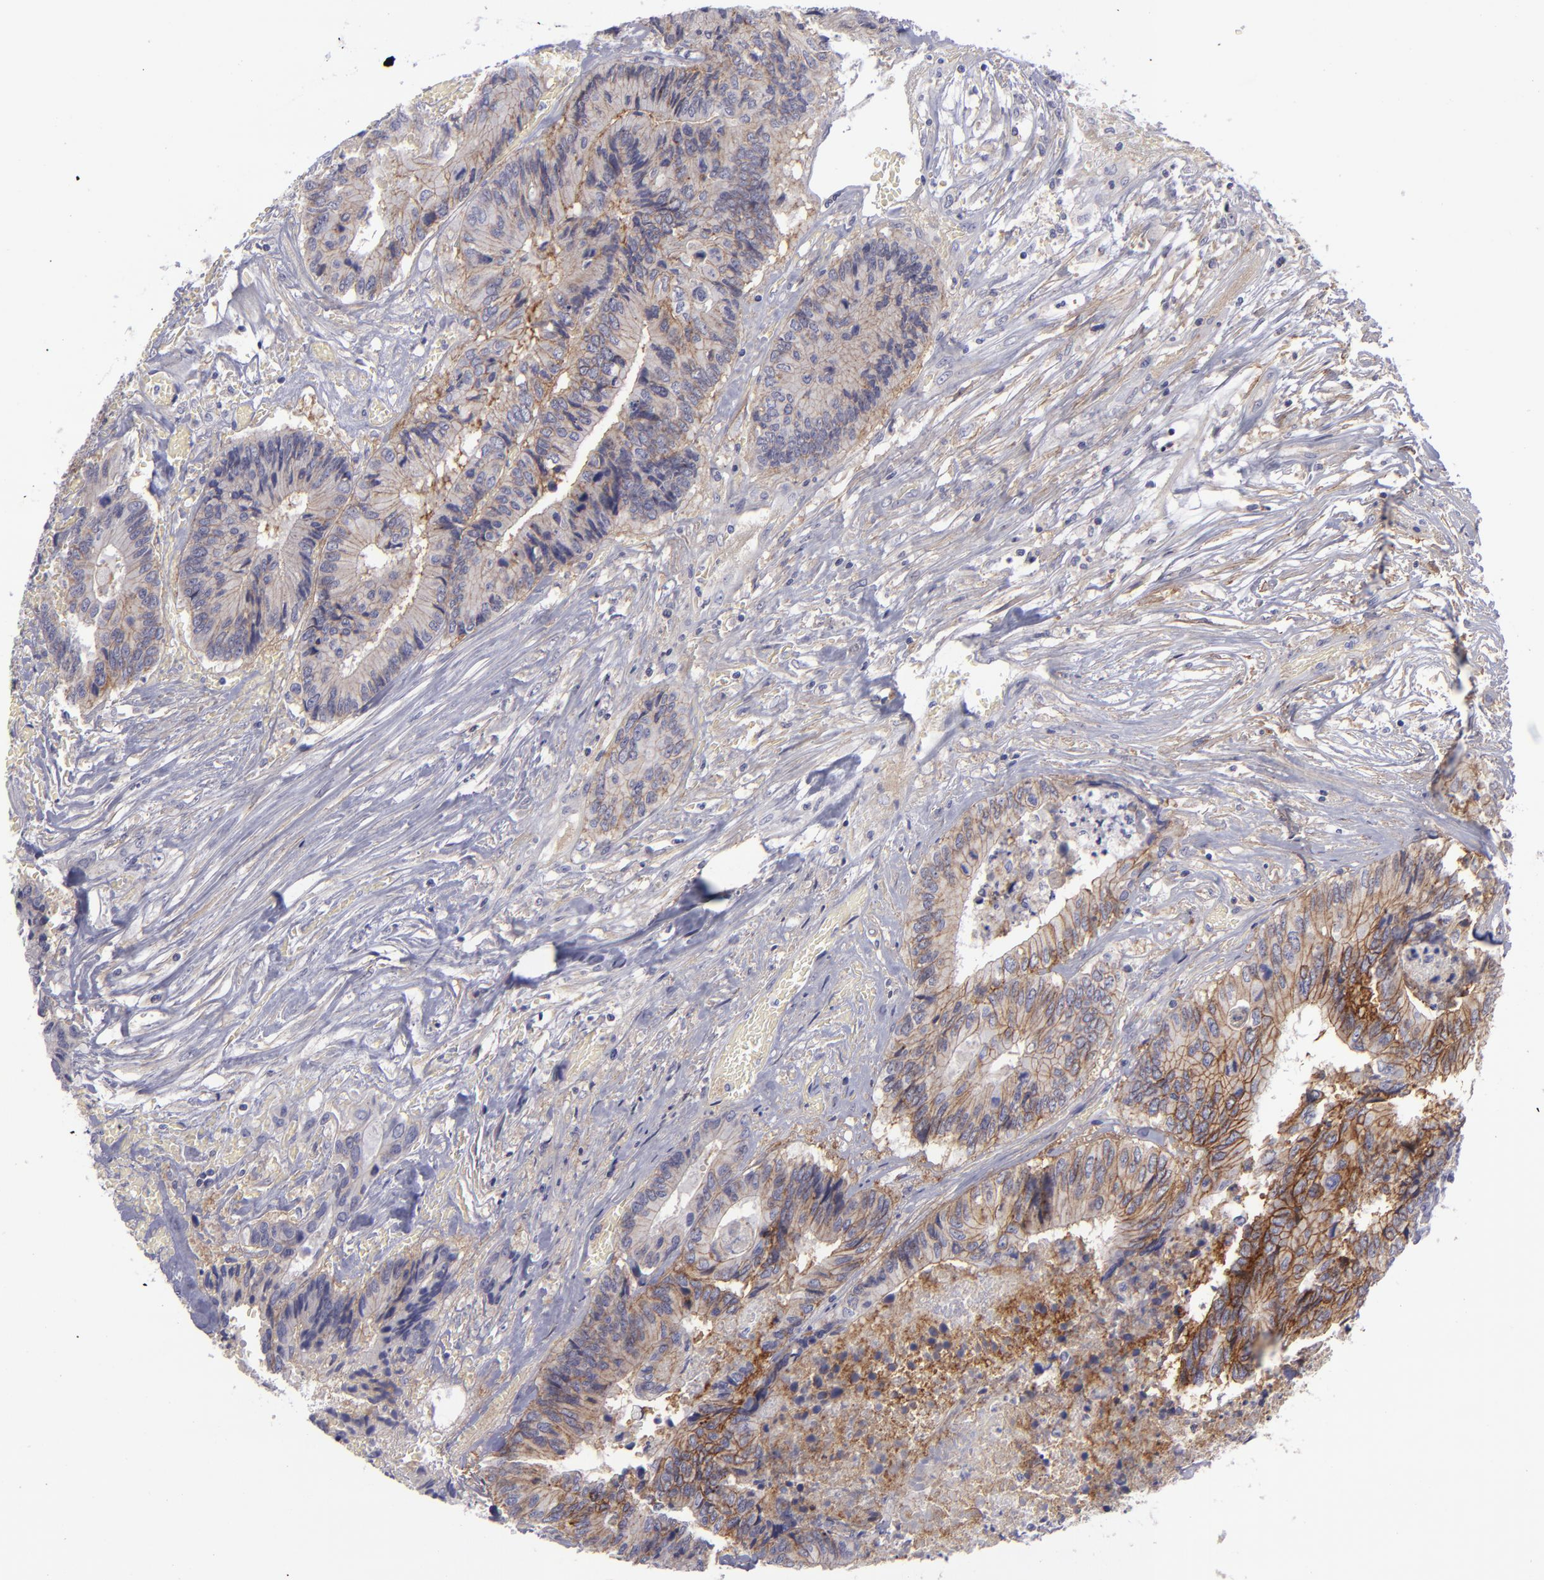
{"staining": {"intensity": "moderate", "quantity": "25%-75%", "location": "cytoplasmic/membranous"}, "tissue": "colorectal cancer", "cell_type": "Tumor cells", "image_type": "cancer", "snomed": [{"axis": "morphology", "description": "Adenocarcinoma, NOS"}, {"axis": "topography", "description": "Rectum"}], "caption": "A brown stain shows moderate cytoplasmic/membranous staining of a protein in human colorectal adenocarcinoma tumor cells.", "gene": "BSG", "patient": {"sex": "male", "age": 55}}